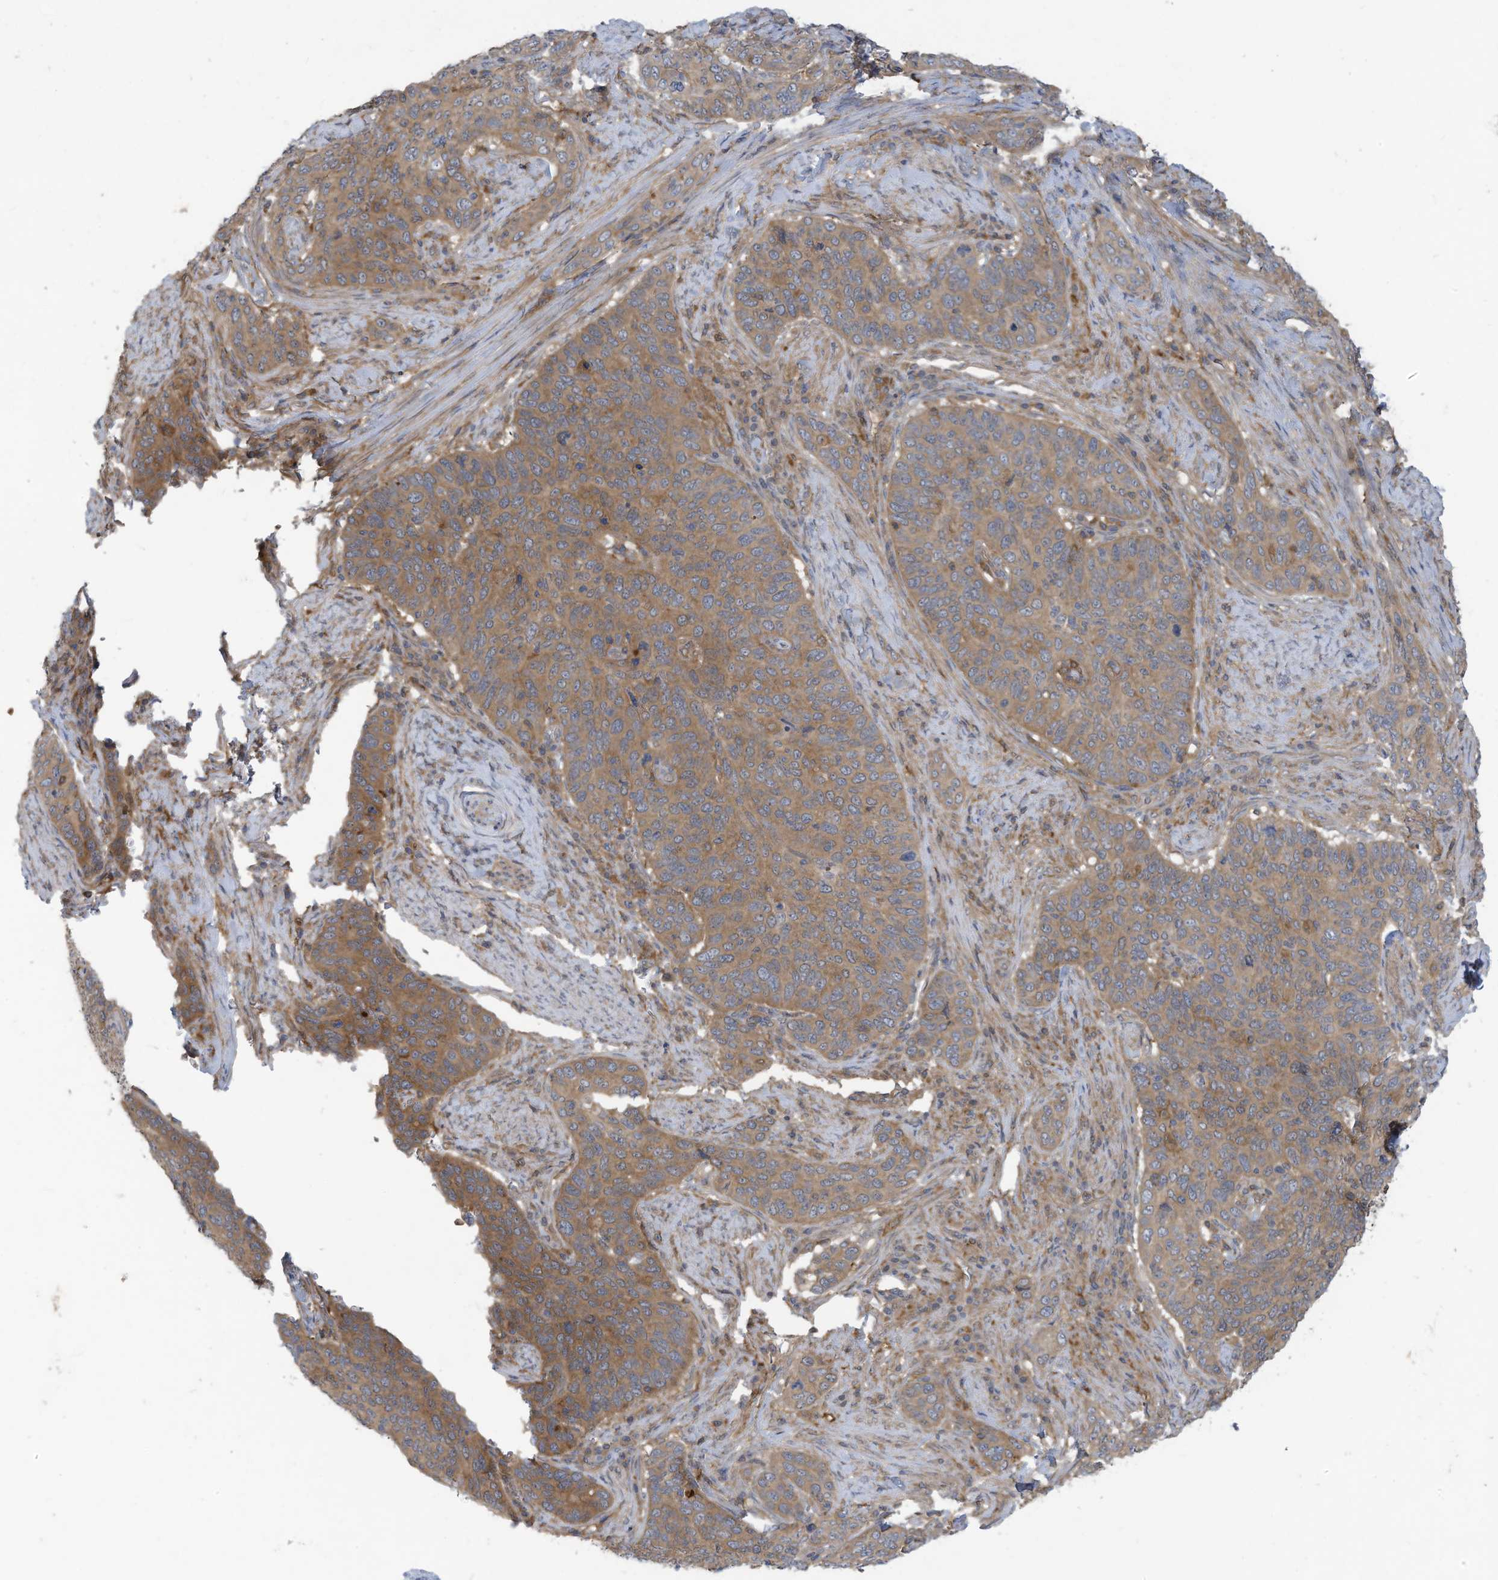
{"staining": {"intensity": "moderate", "quantity": ">75%", "location": "cytoplasmic/membranous"}, "tissue": "cervical cancer", "cell_type": "Tumor cells", "image_type": "cancer", "snomed": [{"axis": "morphology", "description": "Squamous cell carcinoma, NOS"}, {"axis": "topography", "description": "Cervix"}], "caption": "Protein analysis of cervical cancer (squamous cell carcinoma) tissue demonstrates moderate cytoplasmic/membranous staining in approximately >75% of tumor cells.", "gene": "ADI1", "patient": {"sex": "female", "age": 60}}